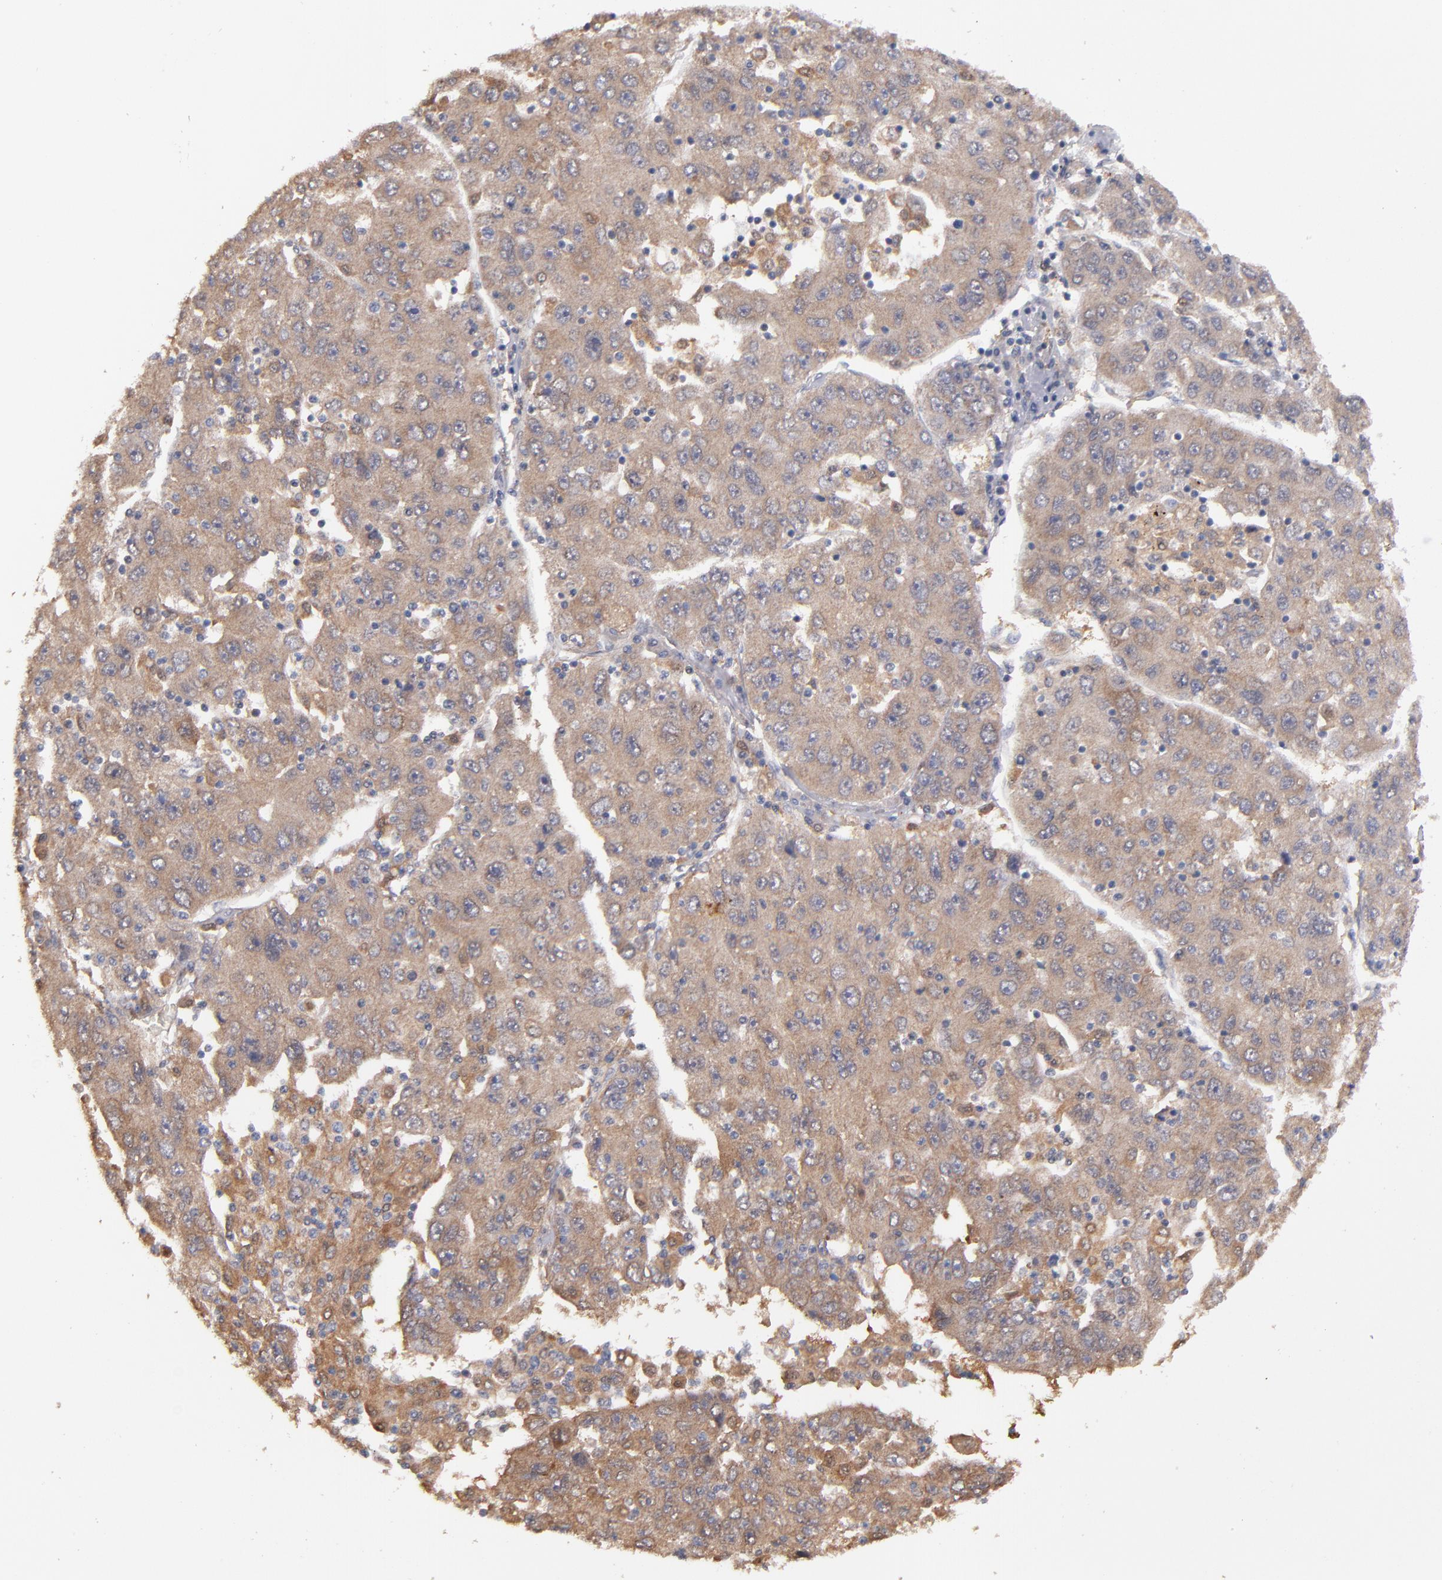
{"staining": {"intensity": "moderate", "quantity": ">75%", "location": "cytoplasmic/membranous"}, "tissue": "liver cancer", "cell_type": "Tumor cells", "image_type": "cancer", "snomed": [{"axis": "morphology", "description": "Carcinoma, Hepatocellular, NOS"}, {"axis": "topography", "description": "Liver"}], "caption": "Liver hepatocellular carcinoma was stained to show a protein in brown. There is medium levels of moderate cytoplasmic/membranous expression in approximately >75% of tumor cells.", "gene": "GMFG", "patient": {"sex": "male", "age": 49}}